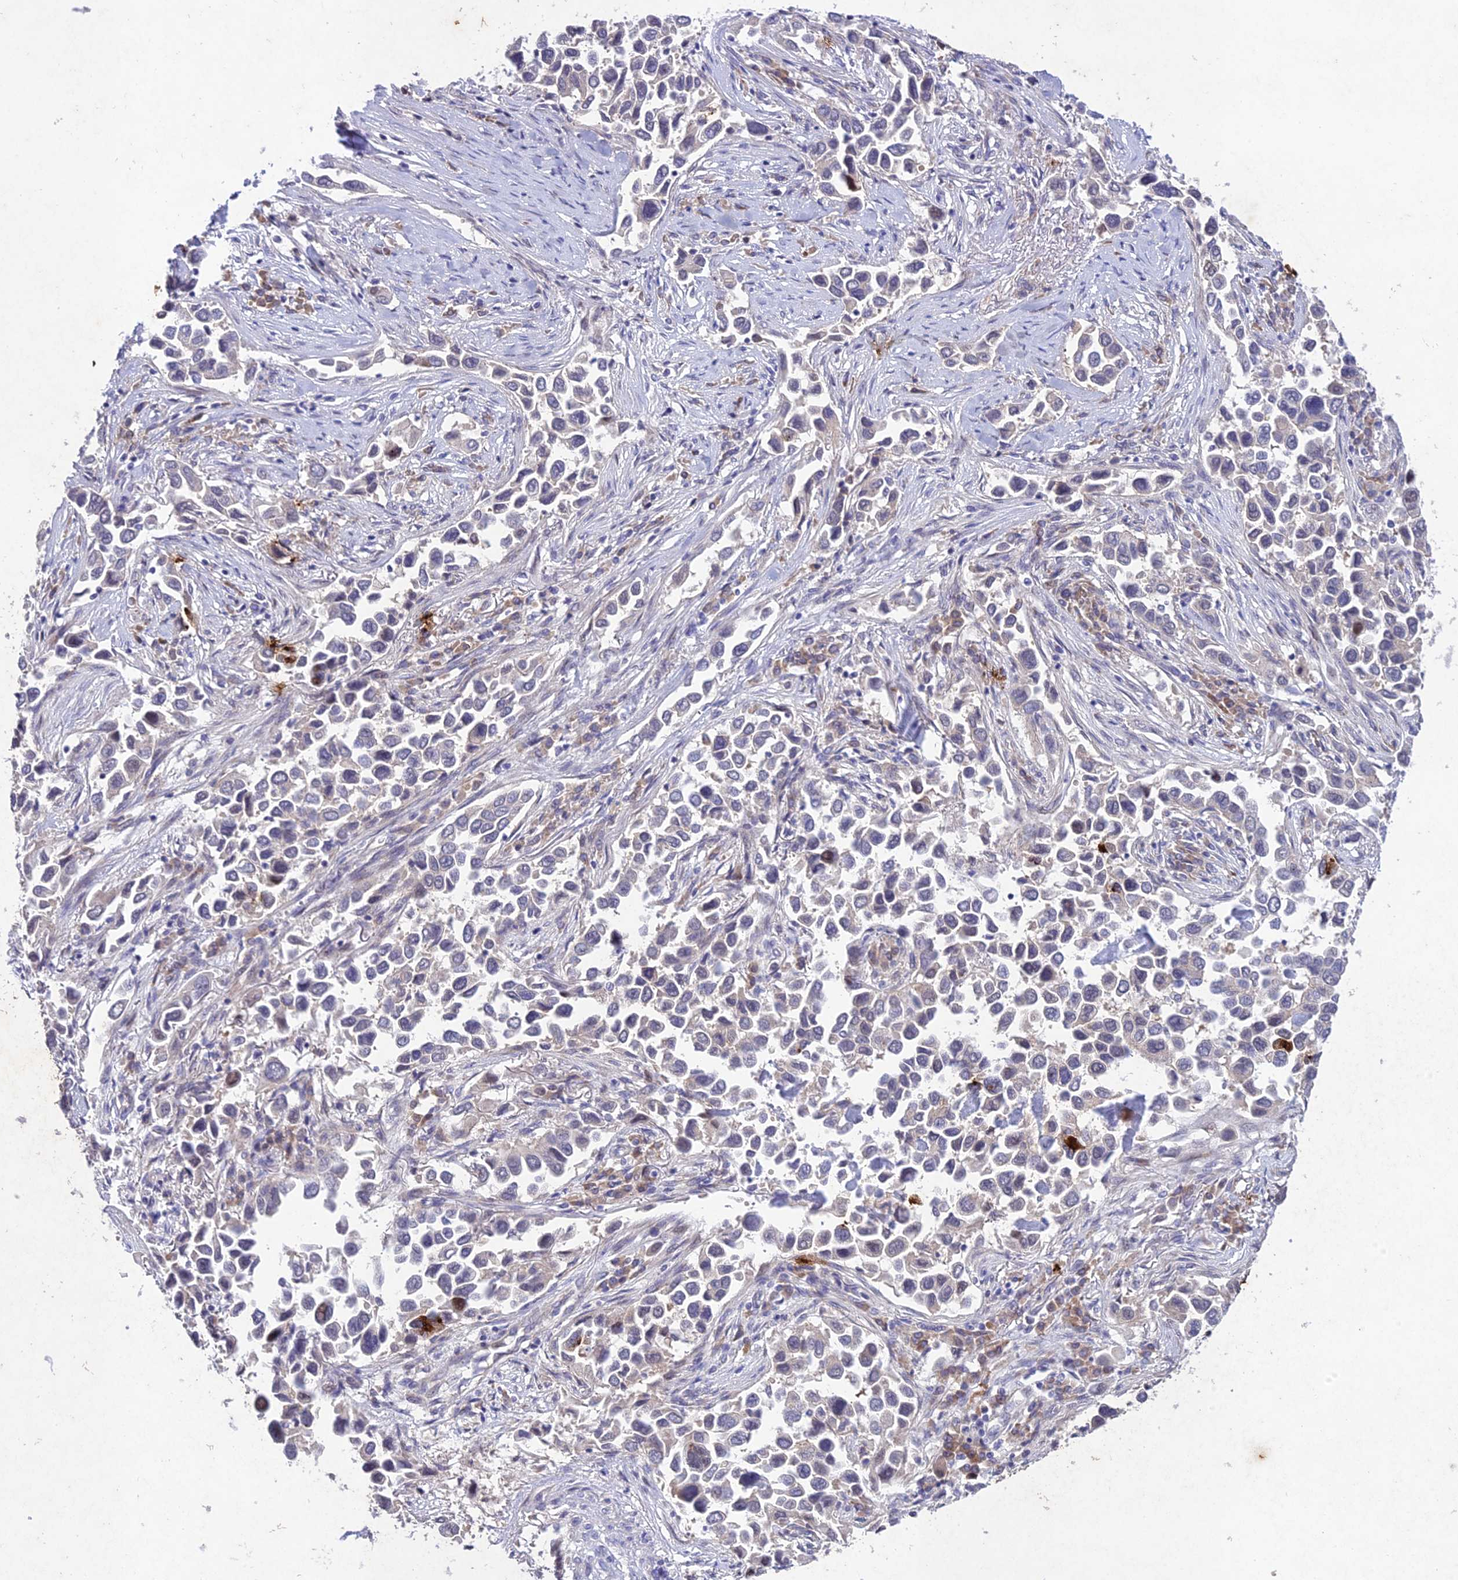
{"staining": {"intensity": "strong", "quantity": "<25%", "location": "cytoplasmic/membranous"}, "tissue": "lung cancer", "cell_type": "Tumor cells", "image_type": "cancer", "snomed": [{"axis": "morphology", "description": "Adenocarcinoma, NOS"}, {"axis": "topography", "description": "Lung"}], "caption": "Human lung cancer (adenocarcinoma) stained for a protein (brown) displays strong cytoplasmic/membranous positive positivity in about <25% of tumor cells.", "gene": "ANKRD52", "patient": {"sex": "female", "age": 76}}